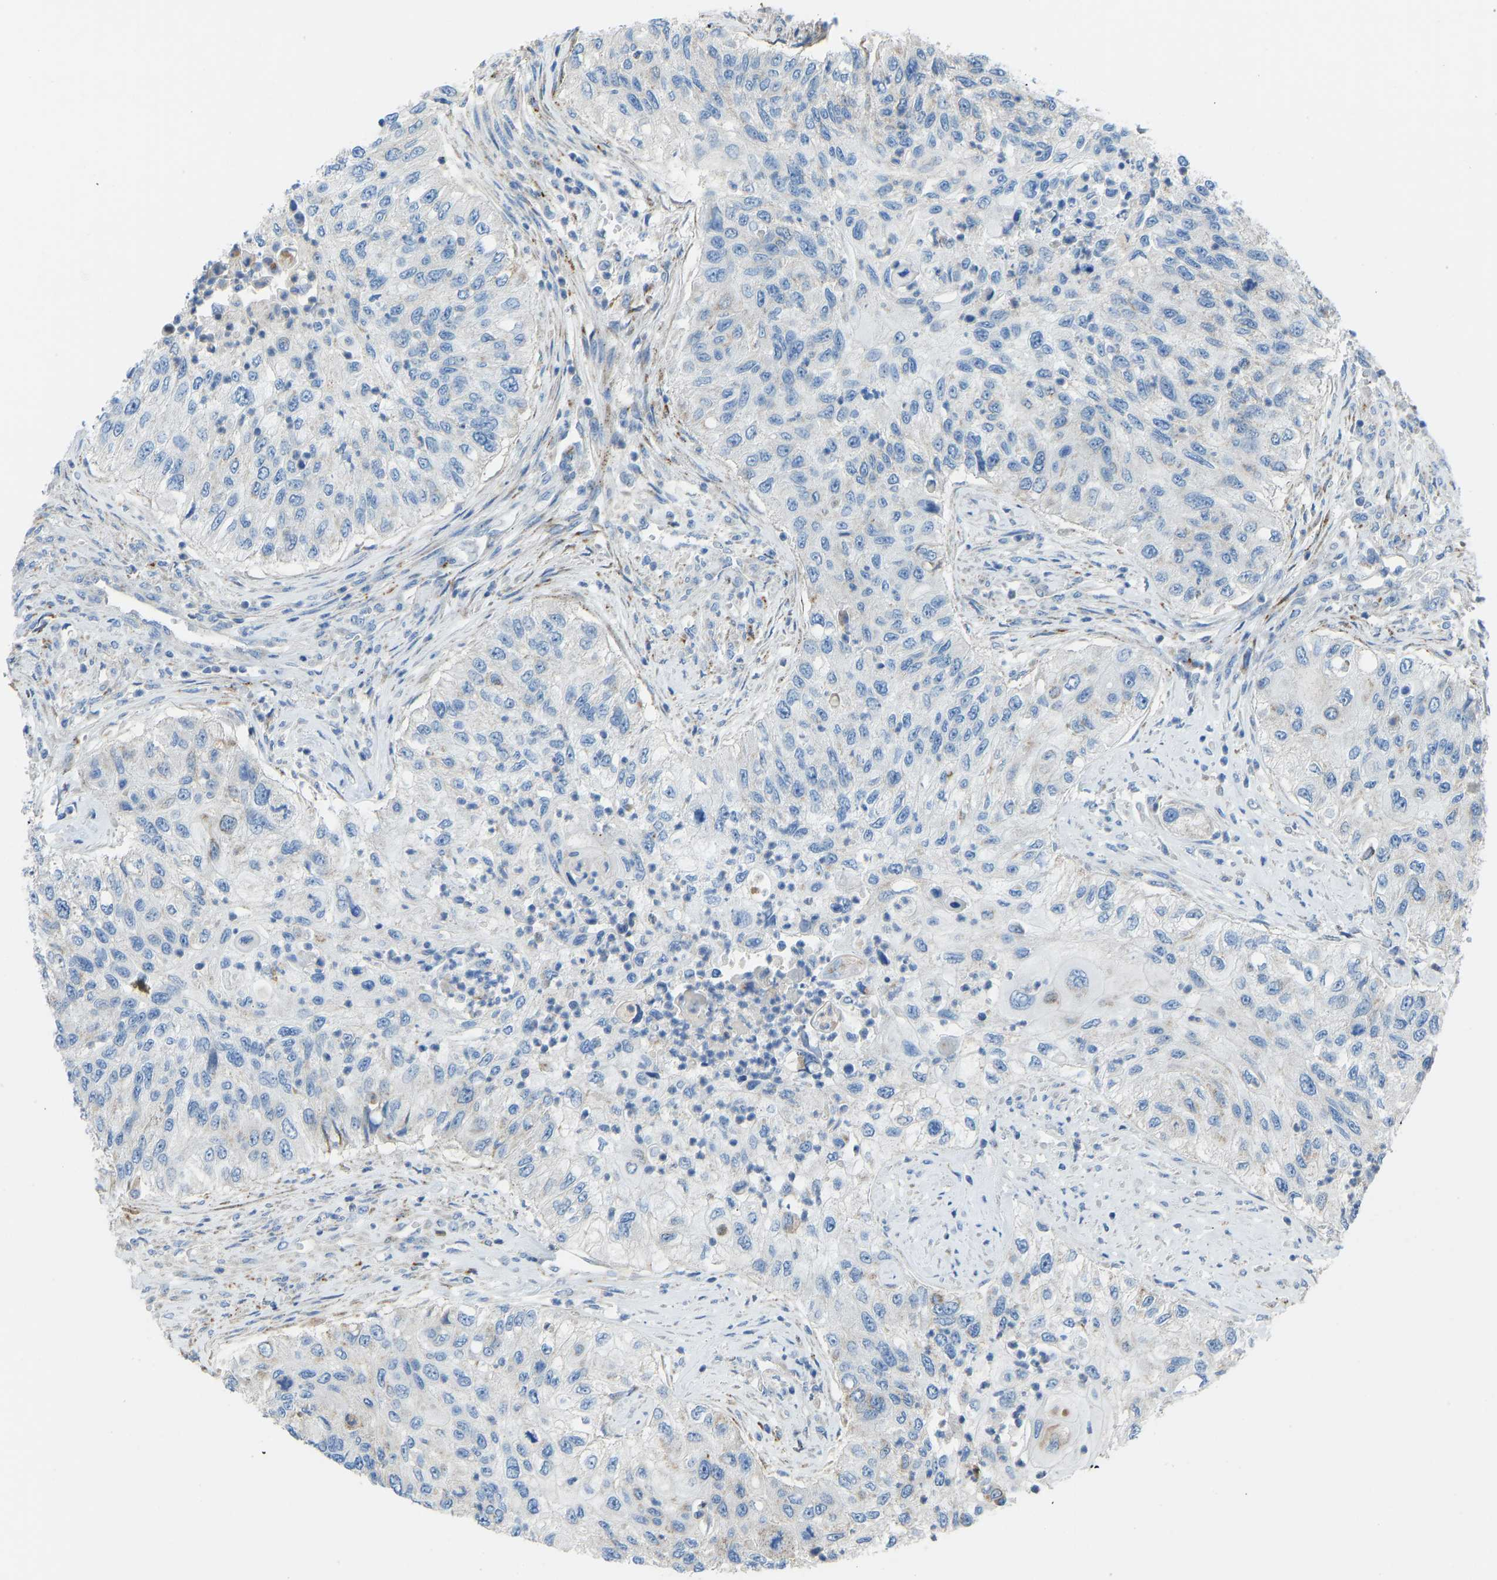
{"staining": {"intensity": "negative", "quantity": "none", "location": "none"}, "tissue": "urothelial cancer", "cell_type": "Tumor cells", "image_type": "cancer", "snomed": [{"axis": "morphology", "description": "Urothelial carcinoma, High grade"}, {"axis": "topography", "description": "Urinary bladder"}], "caption": "There is no significant staining in tumor cells of high-grade urothelial carcinoma.", "gene": "SMIM20", "patient": {"sex": "female", "age": 60}}